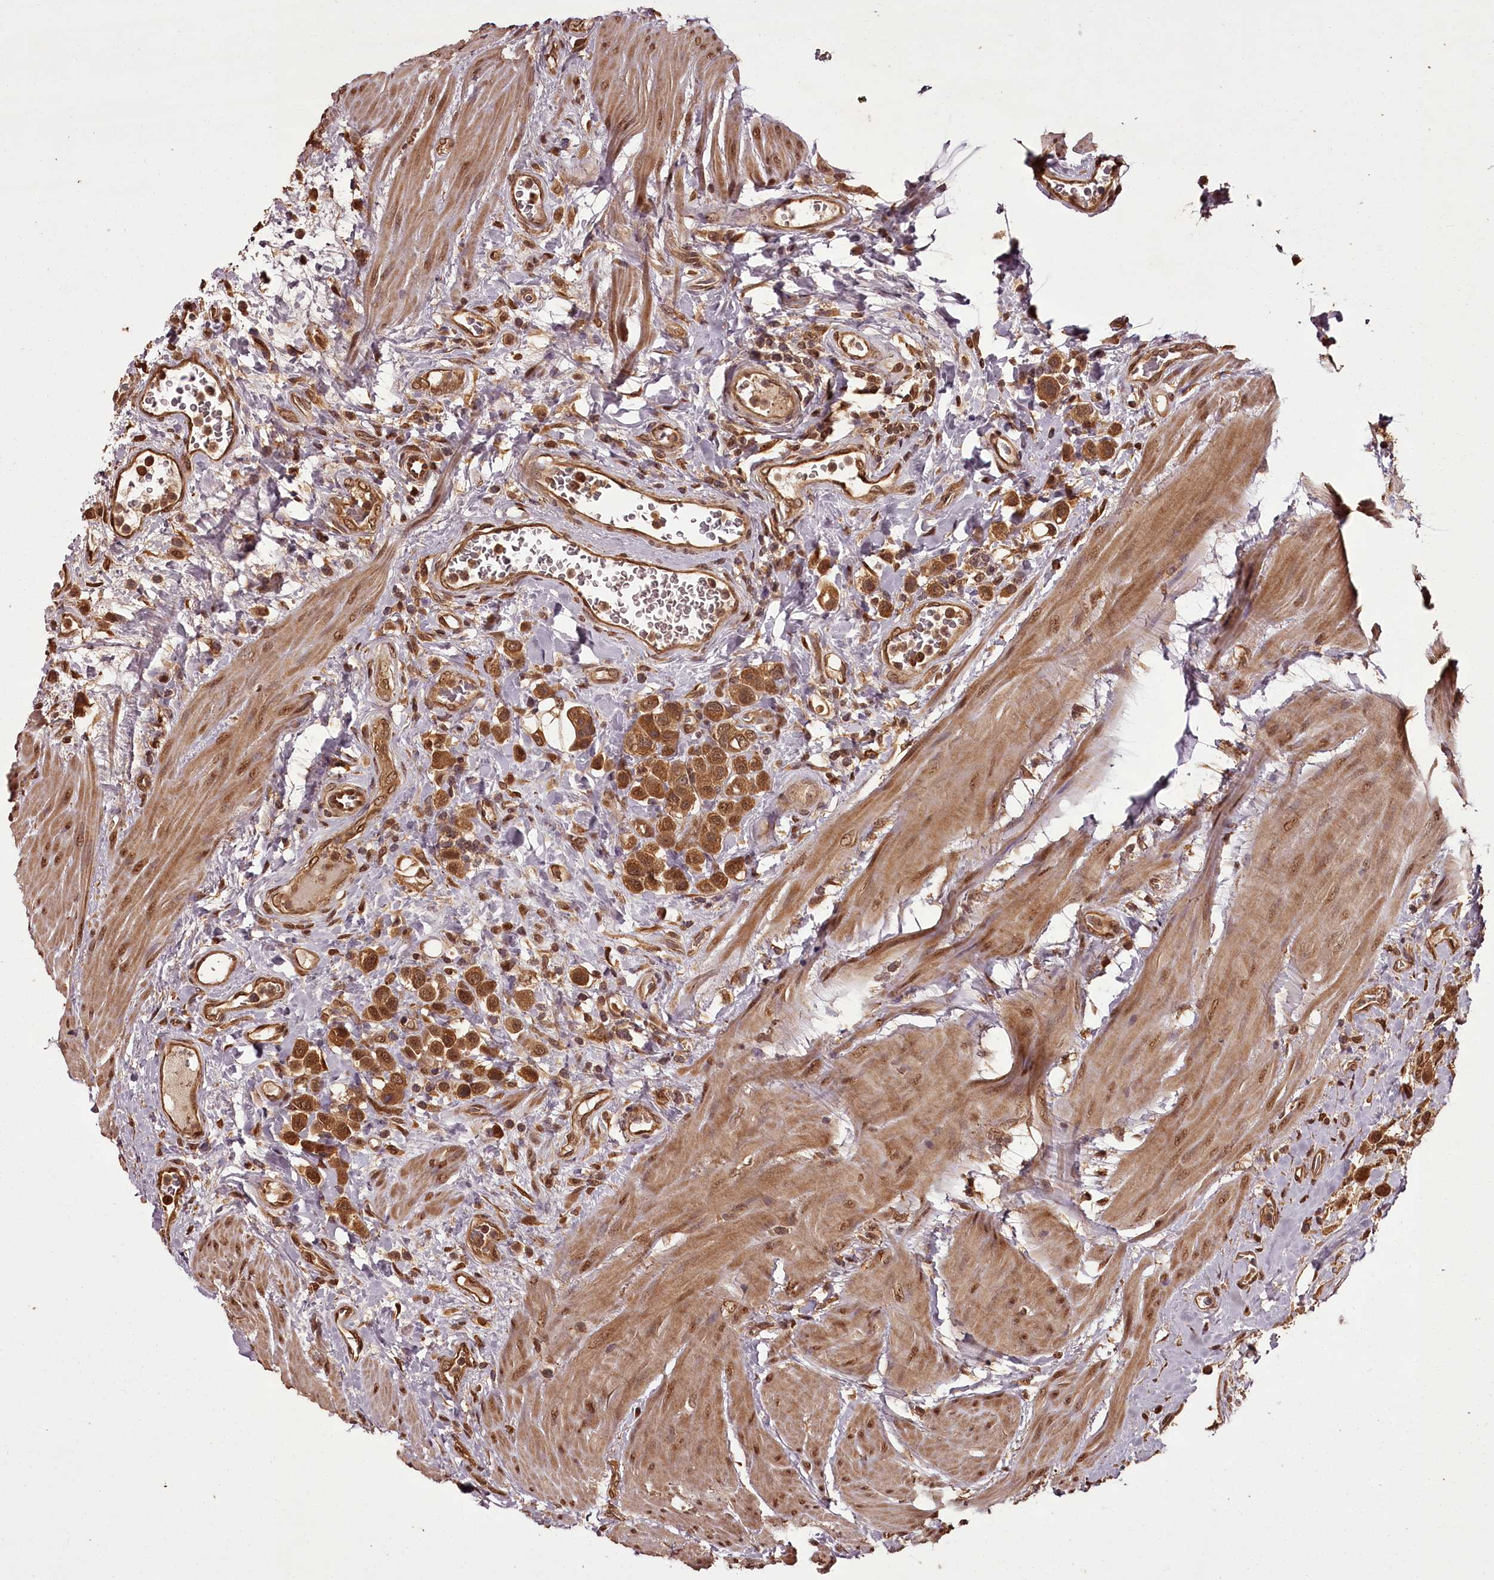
{"staining": {"intensity": "moderate", "quantity": ">75%", "location": "cytoplasmic/membranous,nuclear"}, "tissue": "urothelial cancer", "cell_type": "Tumor cells", "image_type": "cancer", "snomed": [{"axis": "morphology", "description": "Urothelial carcinoma, High grade"}, {"axis": "topography", "description": "Urinary bladder"}], "caption": "Protein staining of high-grade urothelial carcinoma tissue reveals moderate cytoplasmic/membranous and nuclear expression in about >75% of tumor cells.", "gene": "NPRL2", "patient": {"sex": "male", "age": 50}}